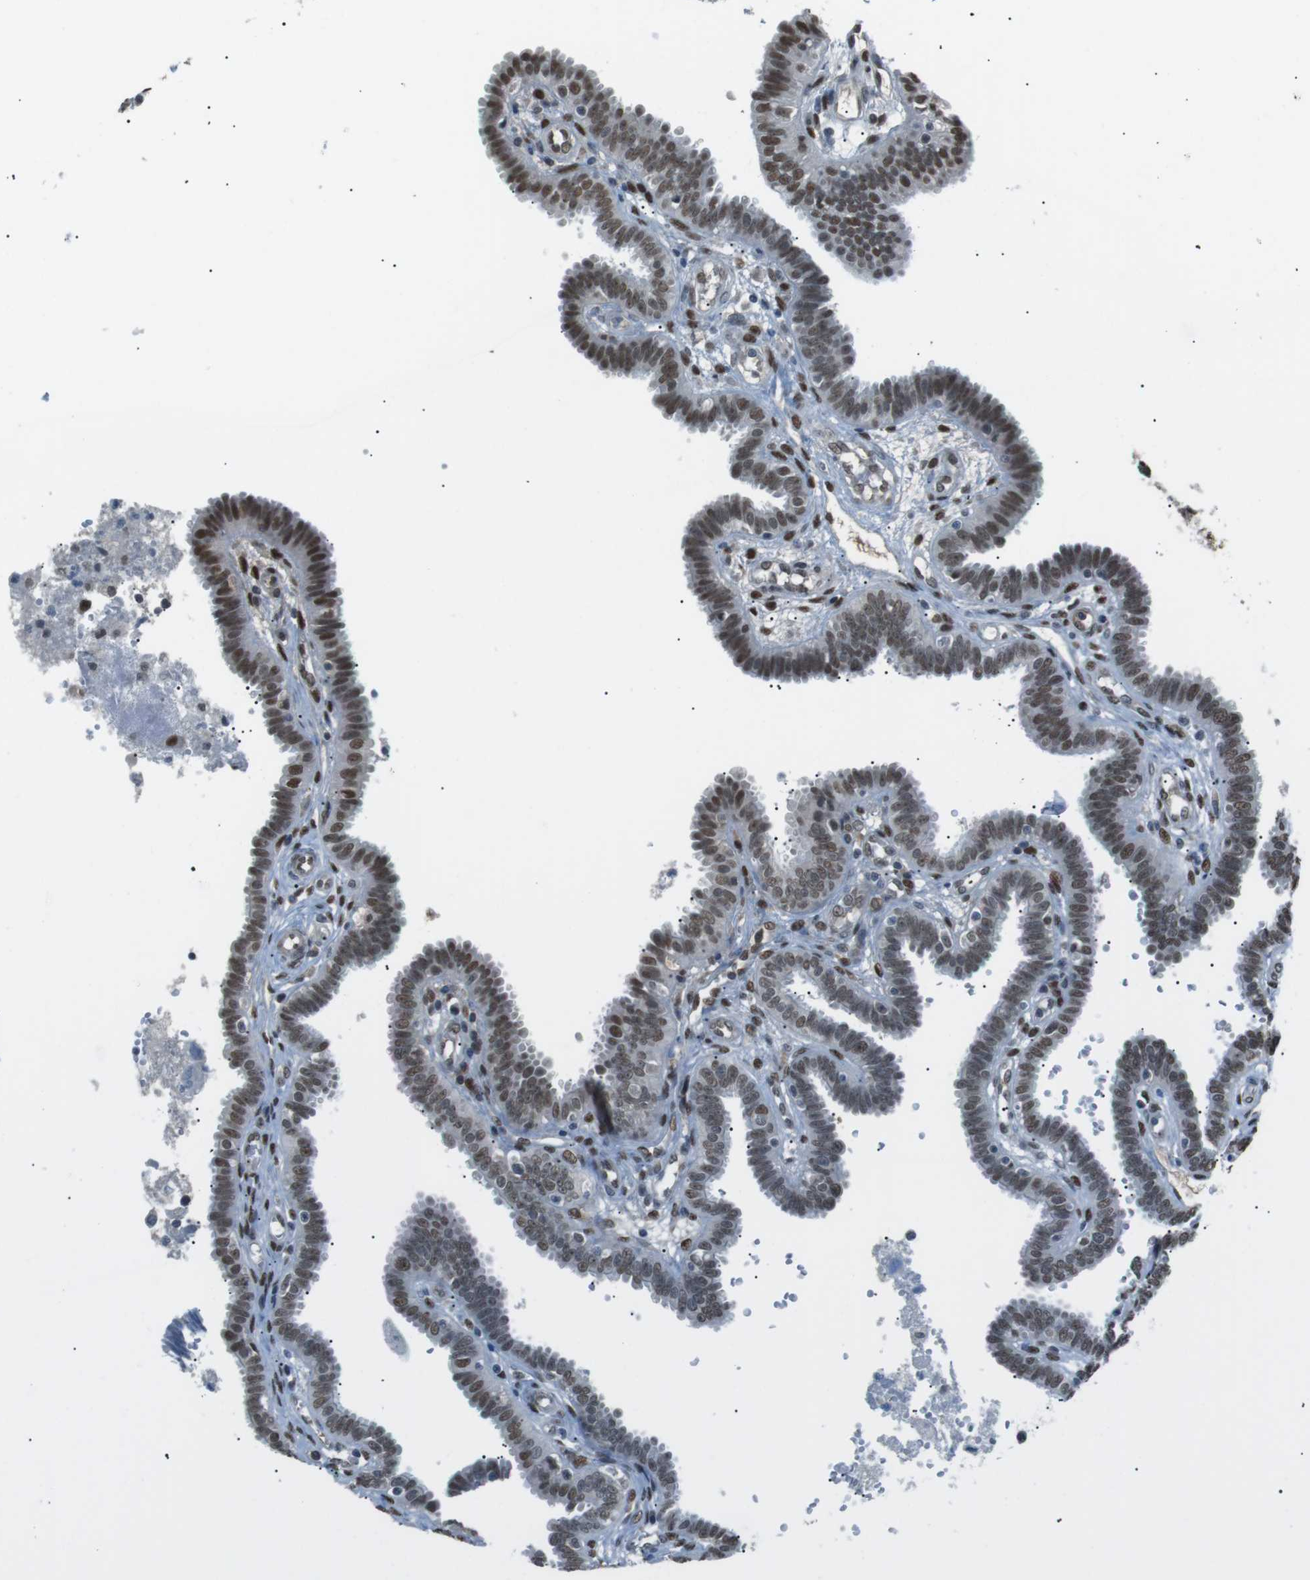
{"staining": {"intensity": "moderate", "quantity": ">75%", "location": "nuclear"}, "tissue": "fallopian tube", "cell_type": "Glandular cells", "image_type": "normal", "snomed": [{"axis": "morphology", "description": "Normal tissue, NOS"}, {"axis": "topography", "description": "Fallopian tube"}], "caption": "Protein expression analysis of normal human fallopian tube reveals moderate nuclear staining in approximately >75% of glandular cells.", "gene": "SRPK2", "patient": {"sex": "female", "age": 32}}